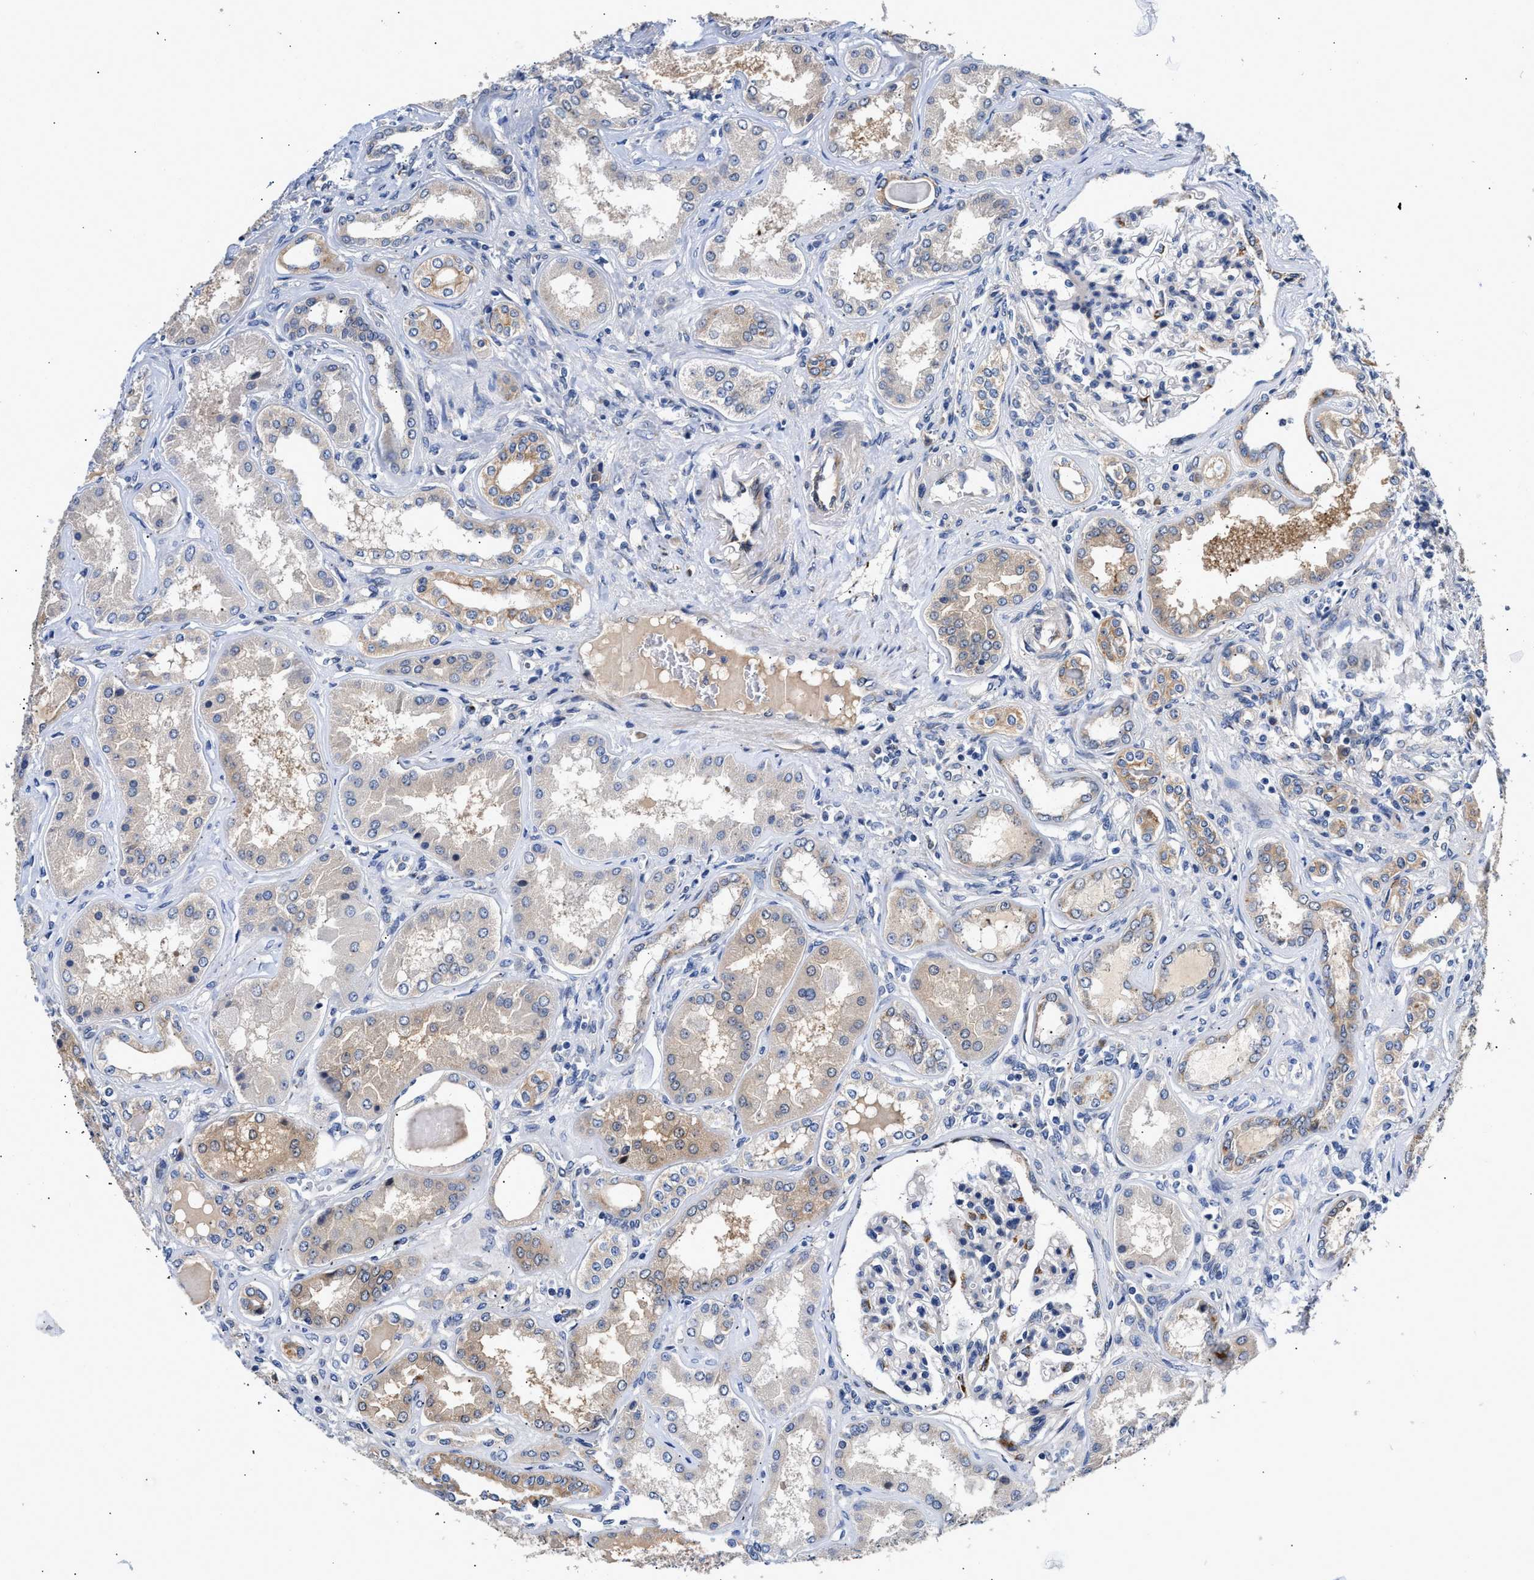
{"staining": {"intensity": "weak", "quantity": "<25%", "location": "cytoplasmic/membranous"}, "tissue": "kidney", "cell_type": "Cells in glomeruli", "image_type": "normal", "snomed": [{"axis": "morphology", "description": "Normal tissue, NOS"}, {"axis": "topography", "description": "Kidney"}], "caption": "IHC image of unremarkable kidney: human kidney stained with DAB (3,3'-diaminobenzidine) displays no significant protein expression in cells in glomeruli.", "gene": "CCDC146", "patient": {"sex": "female", "age": 56}}